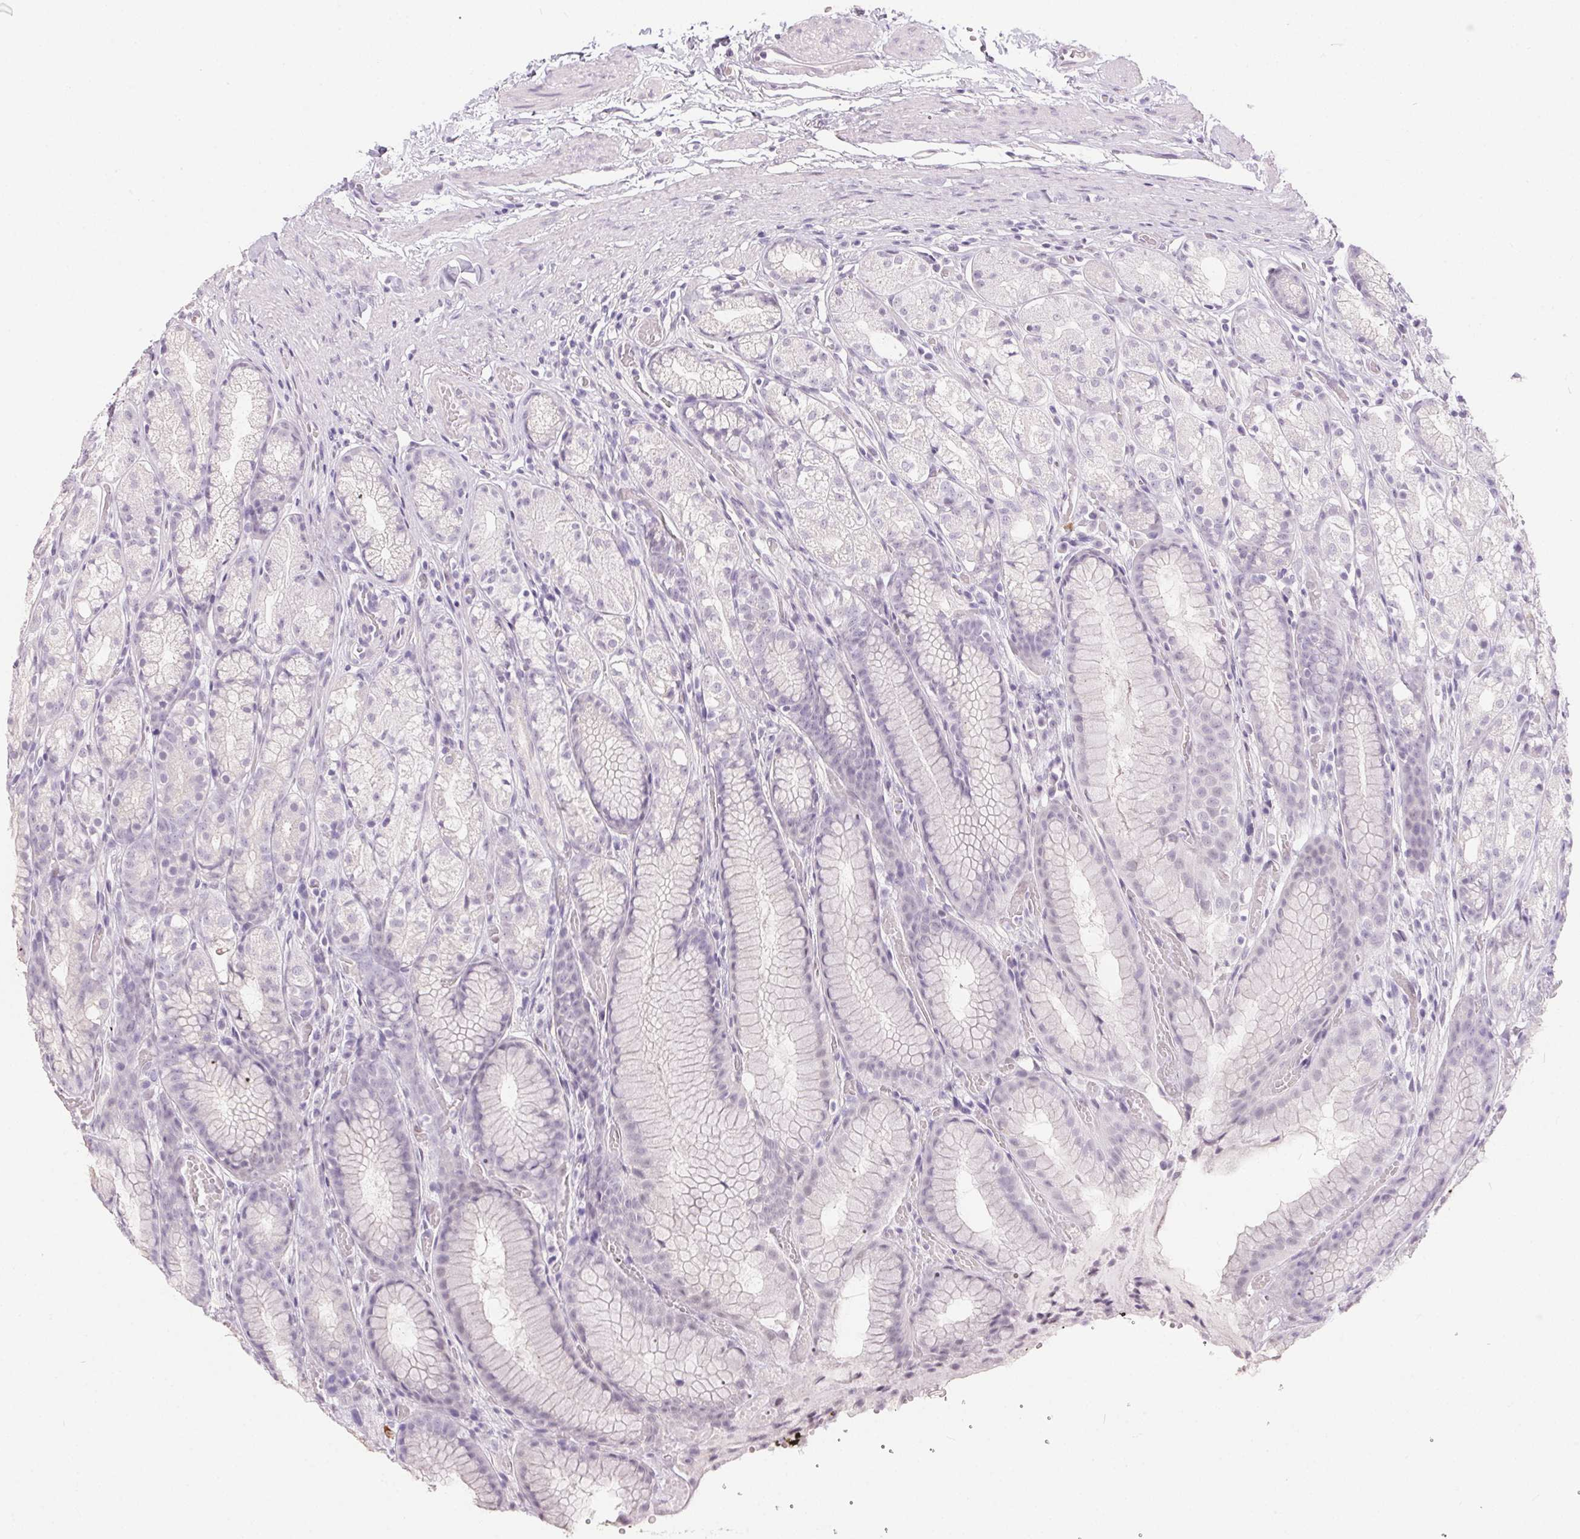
{"staining": {"intensity": "negative", "quantity": "none", "location": "none"}, "tissue": "stomach", "cell_type": "Glandular cells", "image_type": "normal", "snomed": [{"axis": "morphology", "description": "Normal tissue, NOS"}, {"axis": "topography", "description": "Stomach"}], "caption": "Glandular cells show no significant protein expression in unremarkable stomach. Brightfield microscopy of immunohistochemistry stained with DAB (brown) and hematoxylin (blue), captured at high magnification.", "gene": "GBP6", "patient": {"sex": "male", "age": 70}}